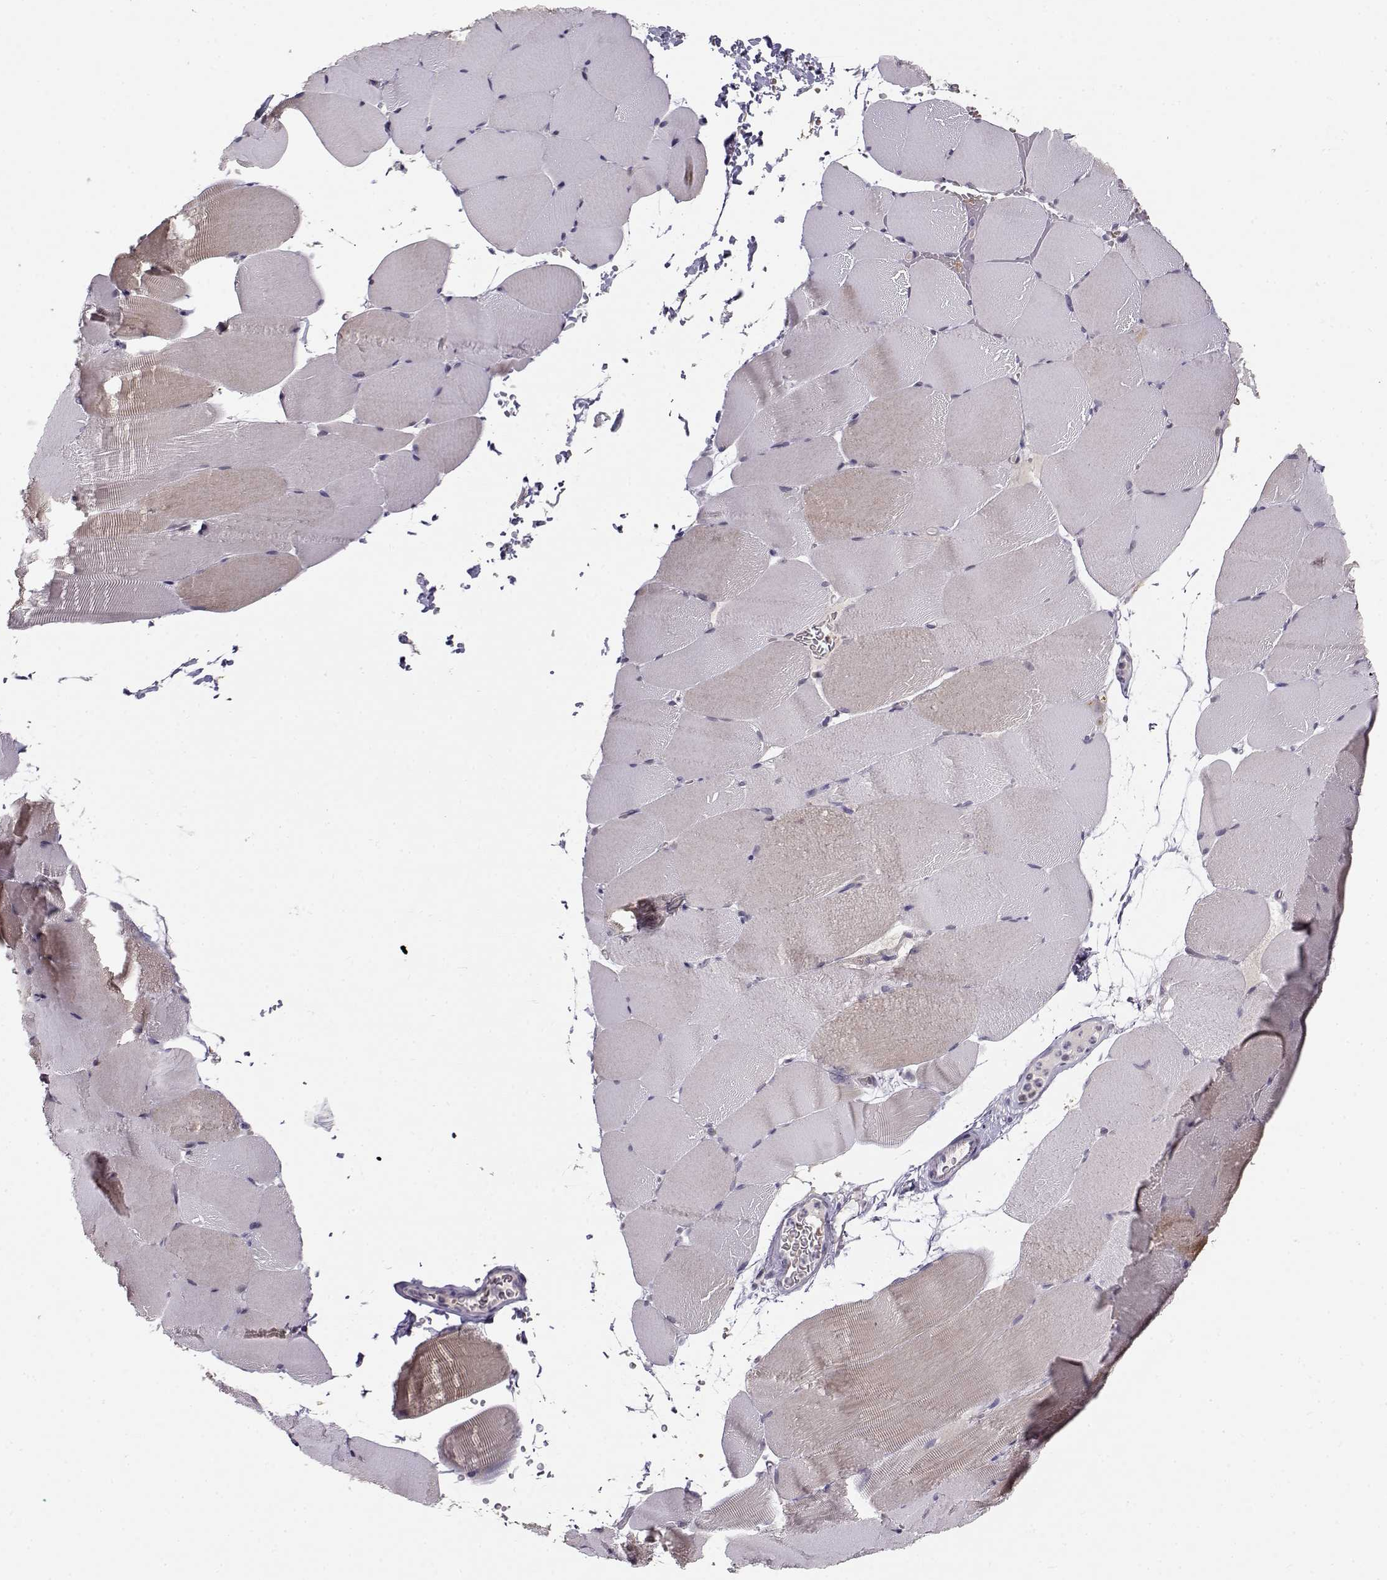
{"staining": {"intensity": "negative", "quantity": "none", "location": "none"}, "tissue": "skeletal muscle", "cell_type": "Myocytes", "image_type": "normal", "snomed": [{"axis": "morphology", "description": "Normal tissue, NOS"}, {"axis": "topography", "description": "Skeletal muscle"}], "caption": "DAB (3,3'-diaminobenzidine) immunohistochemical staining of normal skeletal muscle demonstrates no significant staining in myocytes.", "gene": "SLC4A5", "patient": {"sex": "female", "age": 37}}